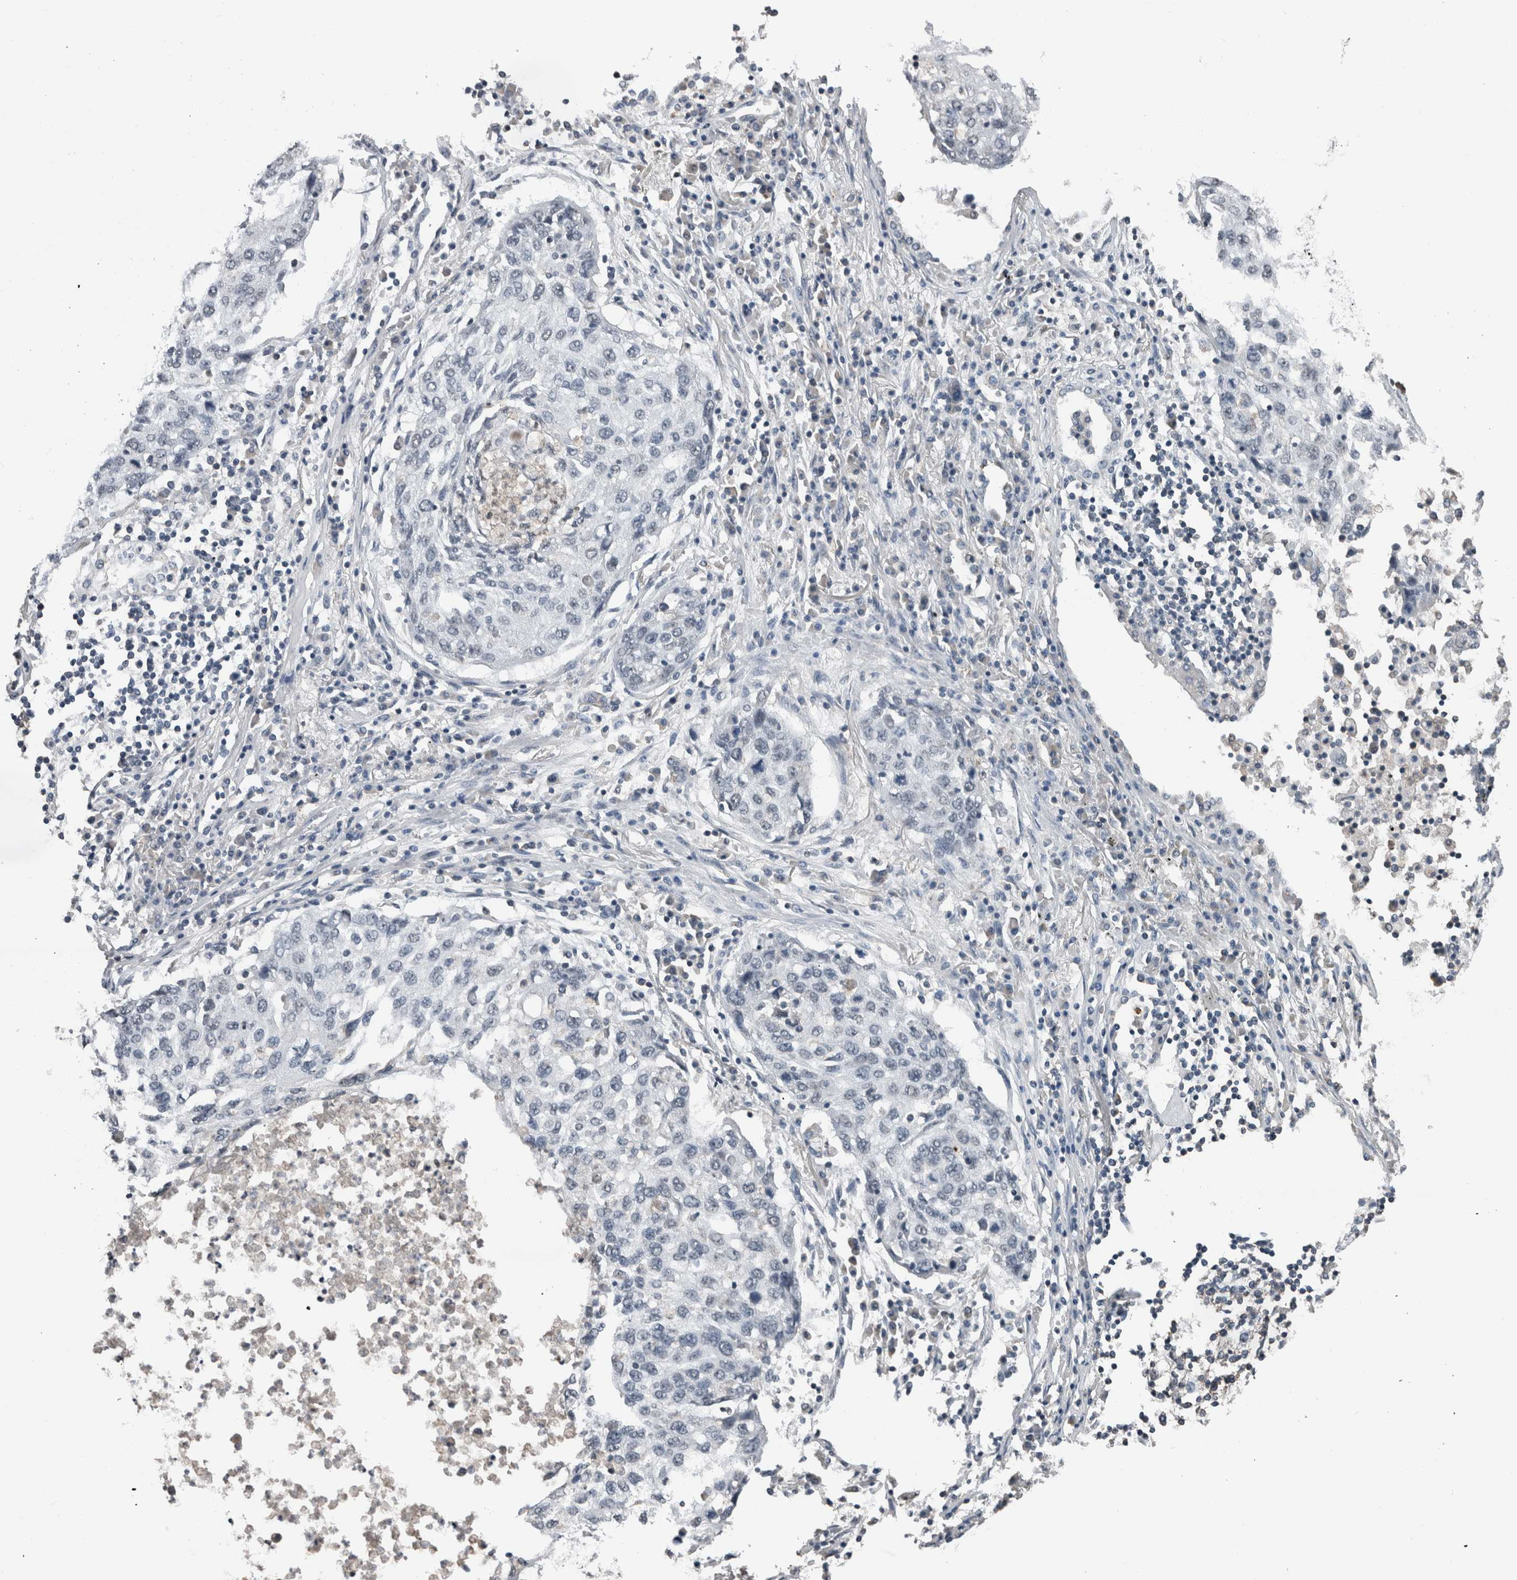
{"staining": {"intensity": "negative", "quantity": "none", "location": "none"}, "tissue": "lung cancer", "cell_type": "Tumor cells", "image_type": "cancer", "snomed": [{"axis": "morphology", "description": "Squamous cell carcinoma, NOS"}, {"axis": "topography", "description": "Lung"}], "caption": "Human lung squamous cell carcinoma stained for a protein using IHC shows no staining in tumor cells.", "gene": "MAFF", "patient": {"sex": "female", "age": 63}}